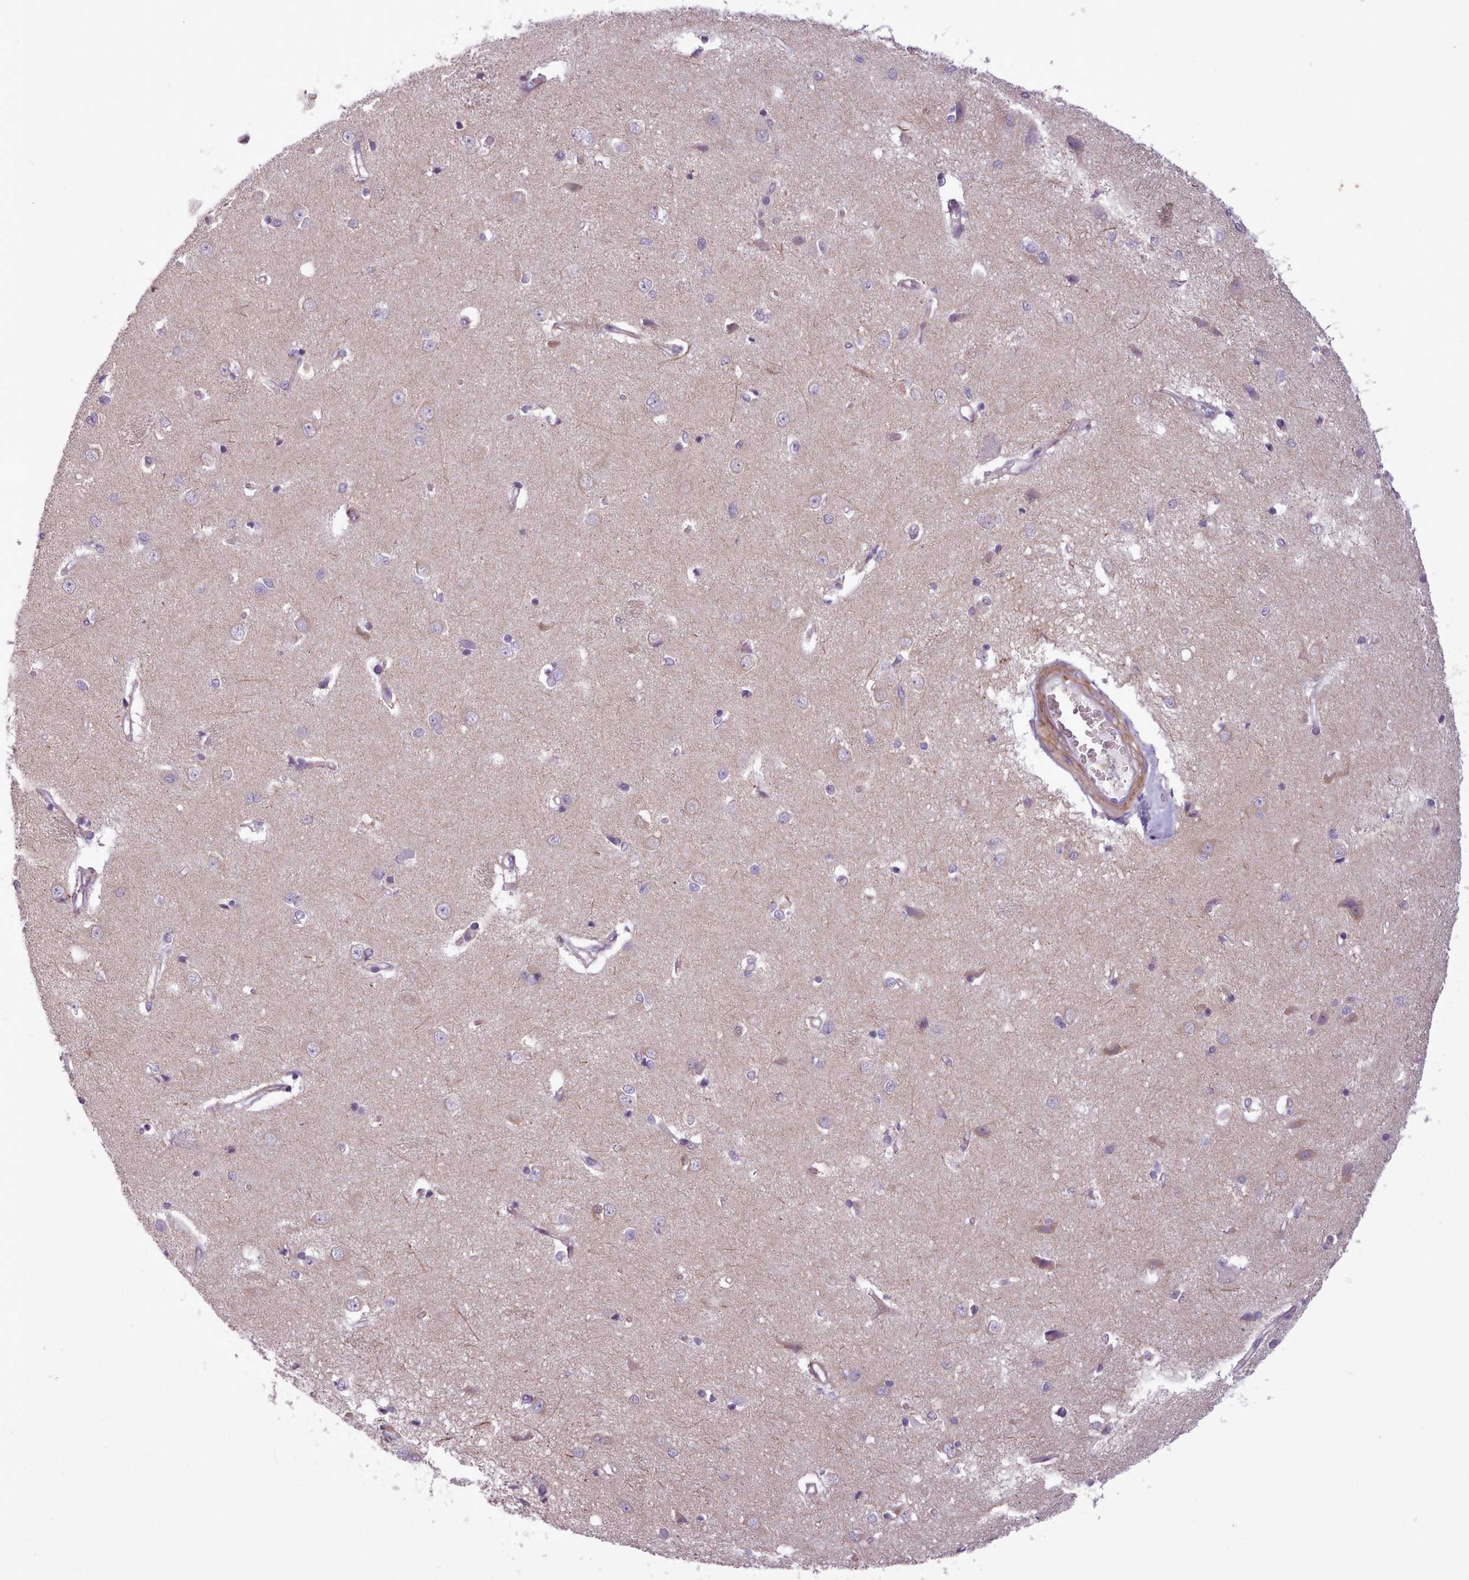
{"staining": {"intensity": "negative", "quantity": "none", "location": "none"}, "tissue": "caudate", "cell_type": "Glial cells", "image_type": "normal", "snomed": [{"axis": "morphology", "description": "Normal tissue, NOS"}, {"axis": "topography", "description": "Lateral ventricle wall"}], "caption": "High magnification brightfield microscopy of normal caudate stained with DAB (brown) and counterstained with hematoxylin (blue): glial cells show no significant expression. (Brightfield microscopy of DAB immunohistochemistry (IHC) at high magnification).", "gene": "AVL9", "patient": {"sex": "male", "age": 37}}